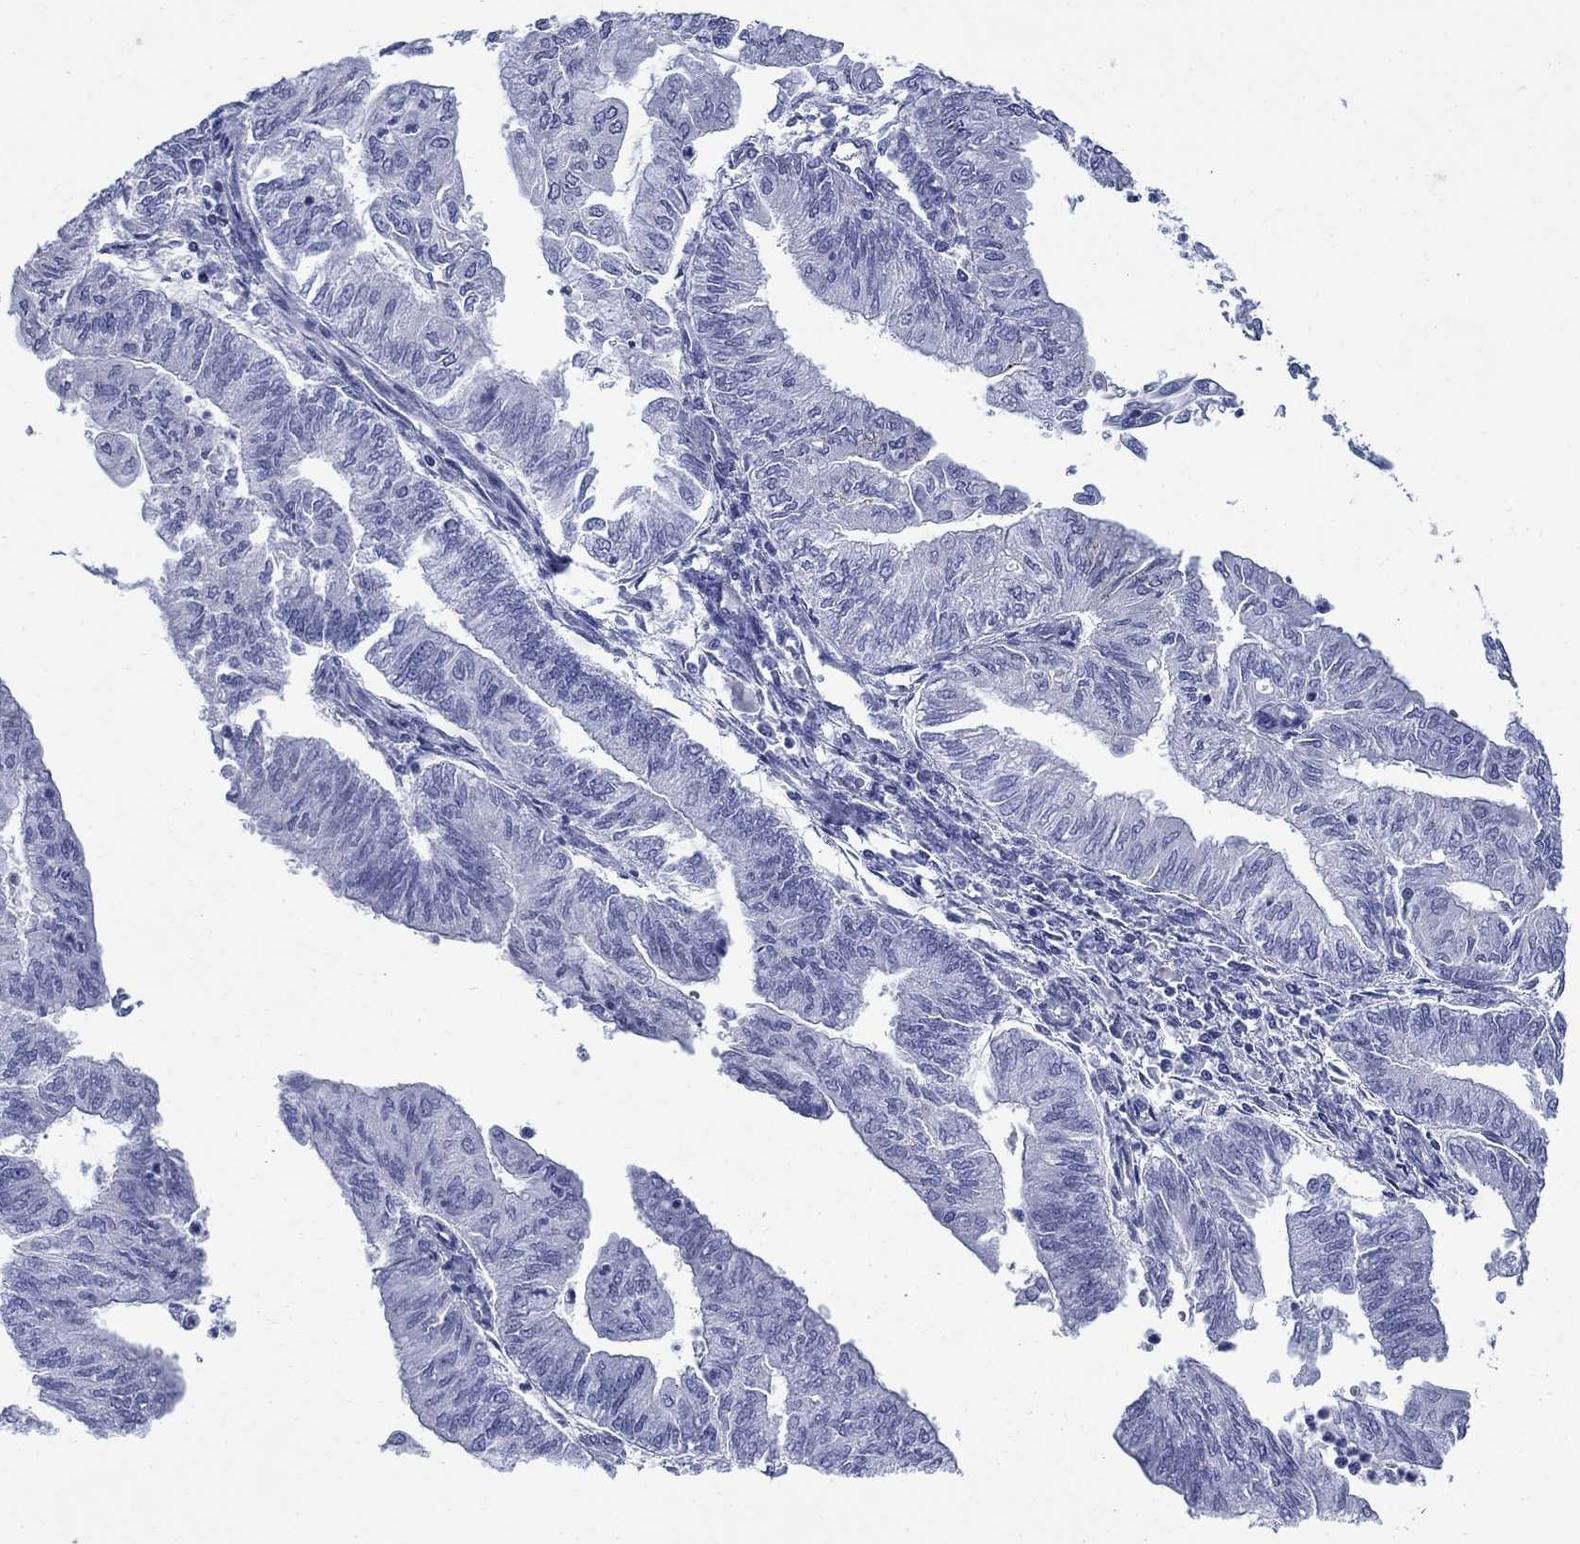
{"staining": {"intensity": "negative", "quantity": "none", "location": "none"}, "tissue": "endometrial cancer", "cell_type": "Tumor cells", "image_type": "cancer", "snomed": [{"axis": "morphology", "description": "Adenocarcinoma, NOS"}, {"axis": "topography", "description": "Endometrium"}], "caption": "Tumor cells are negative for brown protein staining in adenocarcinoma (endometrial). (DAB (3,3'-diaminobenzidine) immunohistochemistry (IHC) visualized using brightfield microscopy, high magnification).", "gene": "IGF2BP3", "patient": {"sex": "female", "age": 59}}